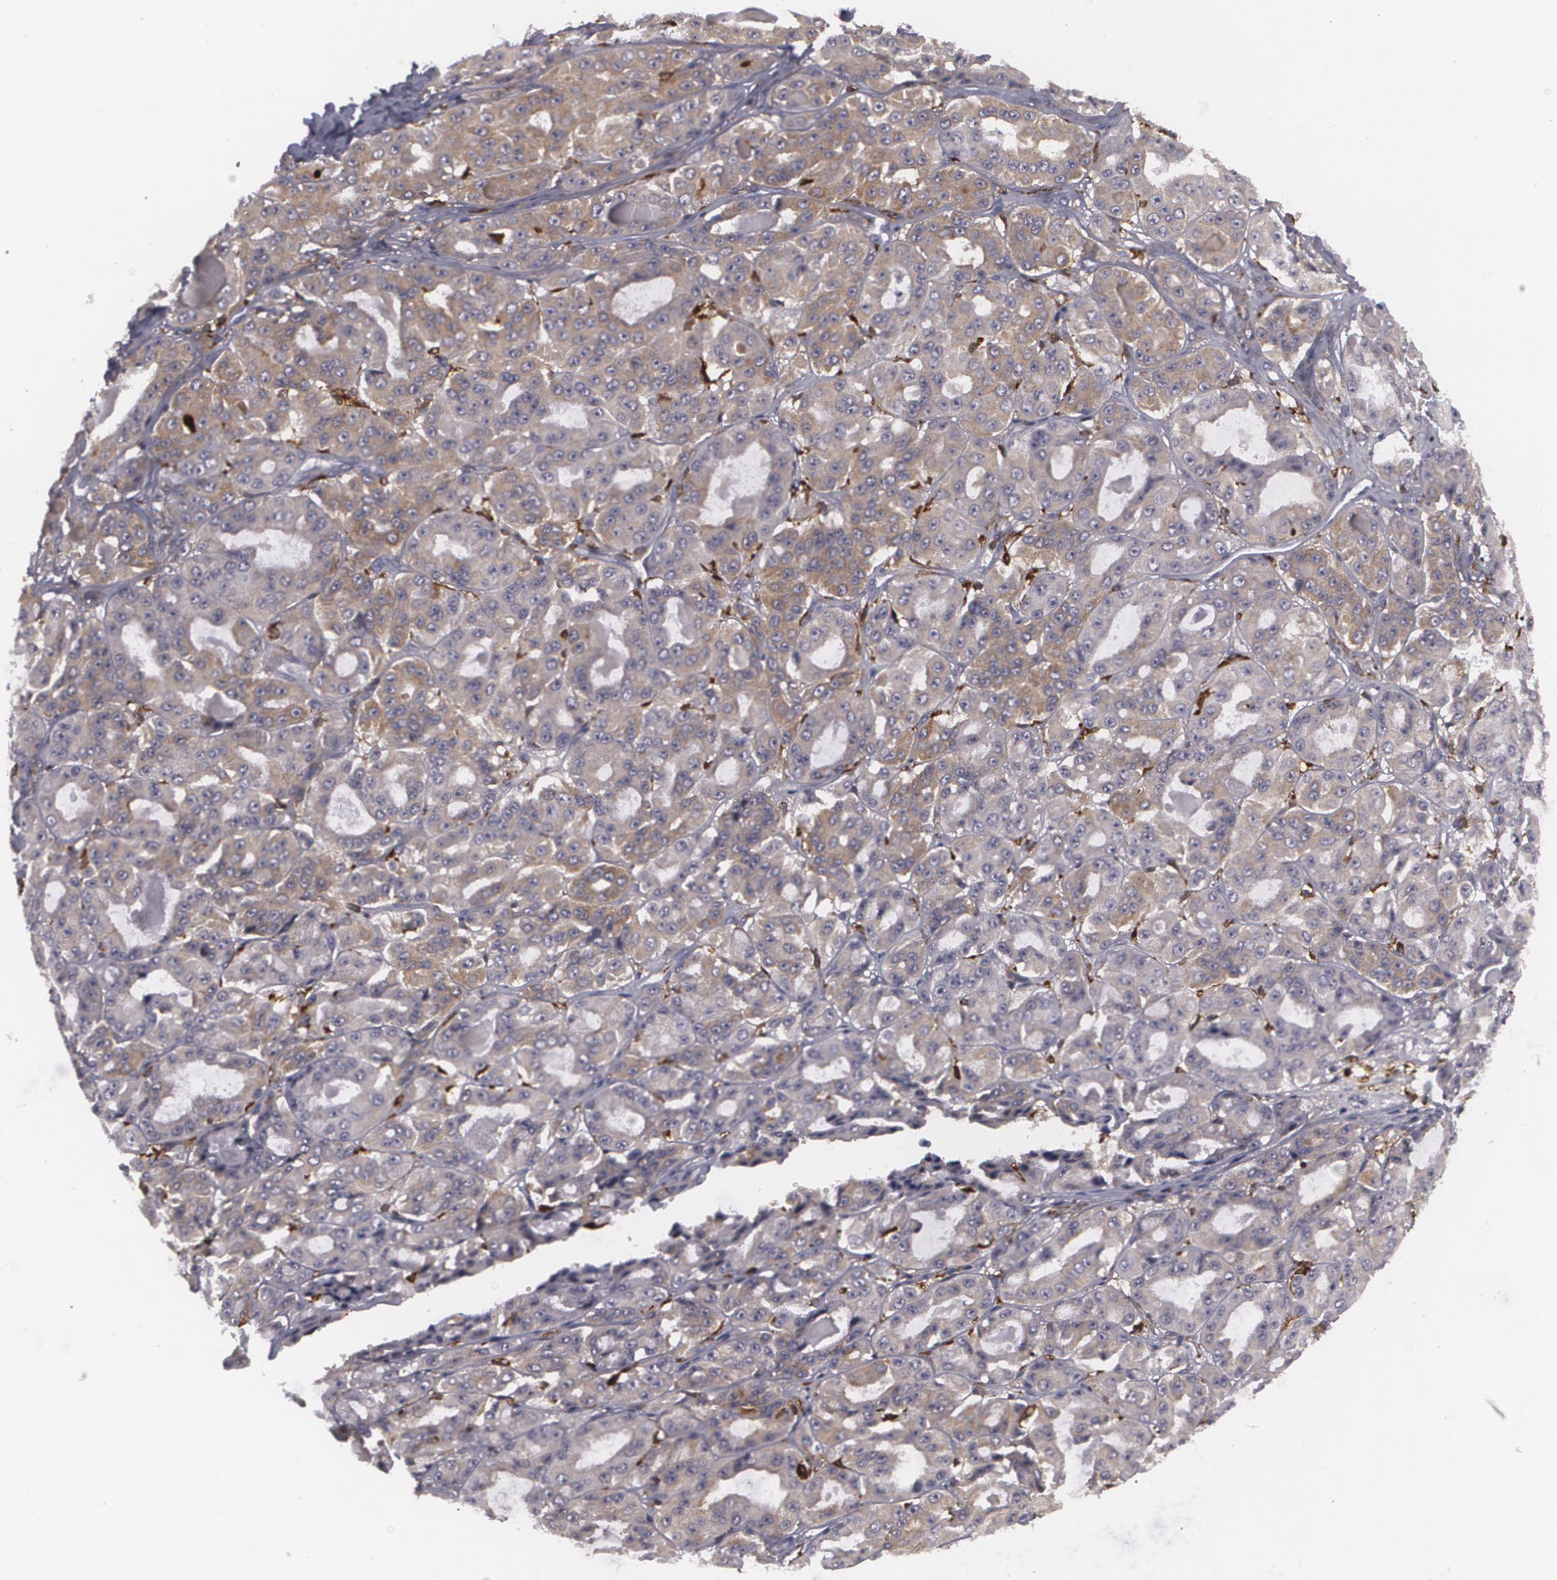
{"staining": {"intensity": "weak", "quantity": ">75%", "location": "cytoplasmic/membranous"}, "tissue": "ovarian cancer", "cell_type": "Tumor cells", "image_type": "cancer", "snomed": [{"axis": "morphology", "description": "Carcinoma, endometroid"}, {"axis": "topography", "description": "Ovary"}], "caption": "IHC of human ovarian cancer exhibits low levels of weak cytoplasmic/membranous positivity in approximately >75% of tumor cells.", "gene": "BIN1", "patient": {"sex": "female", "age": 61}}